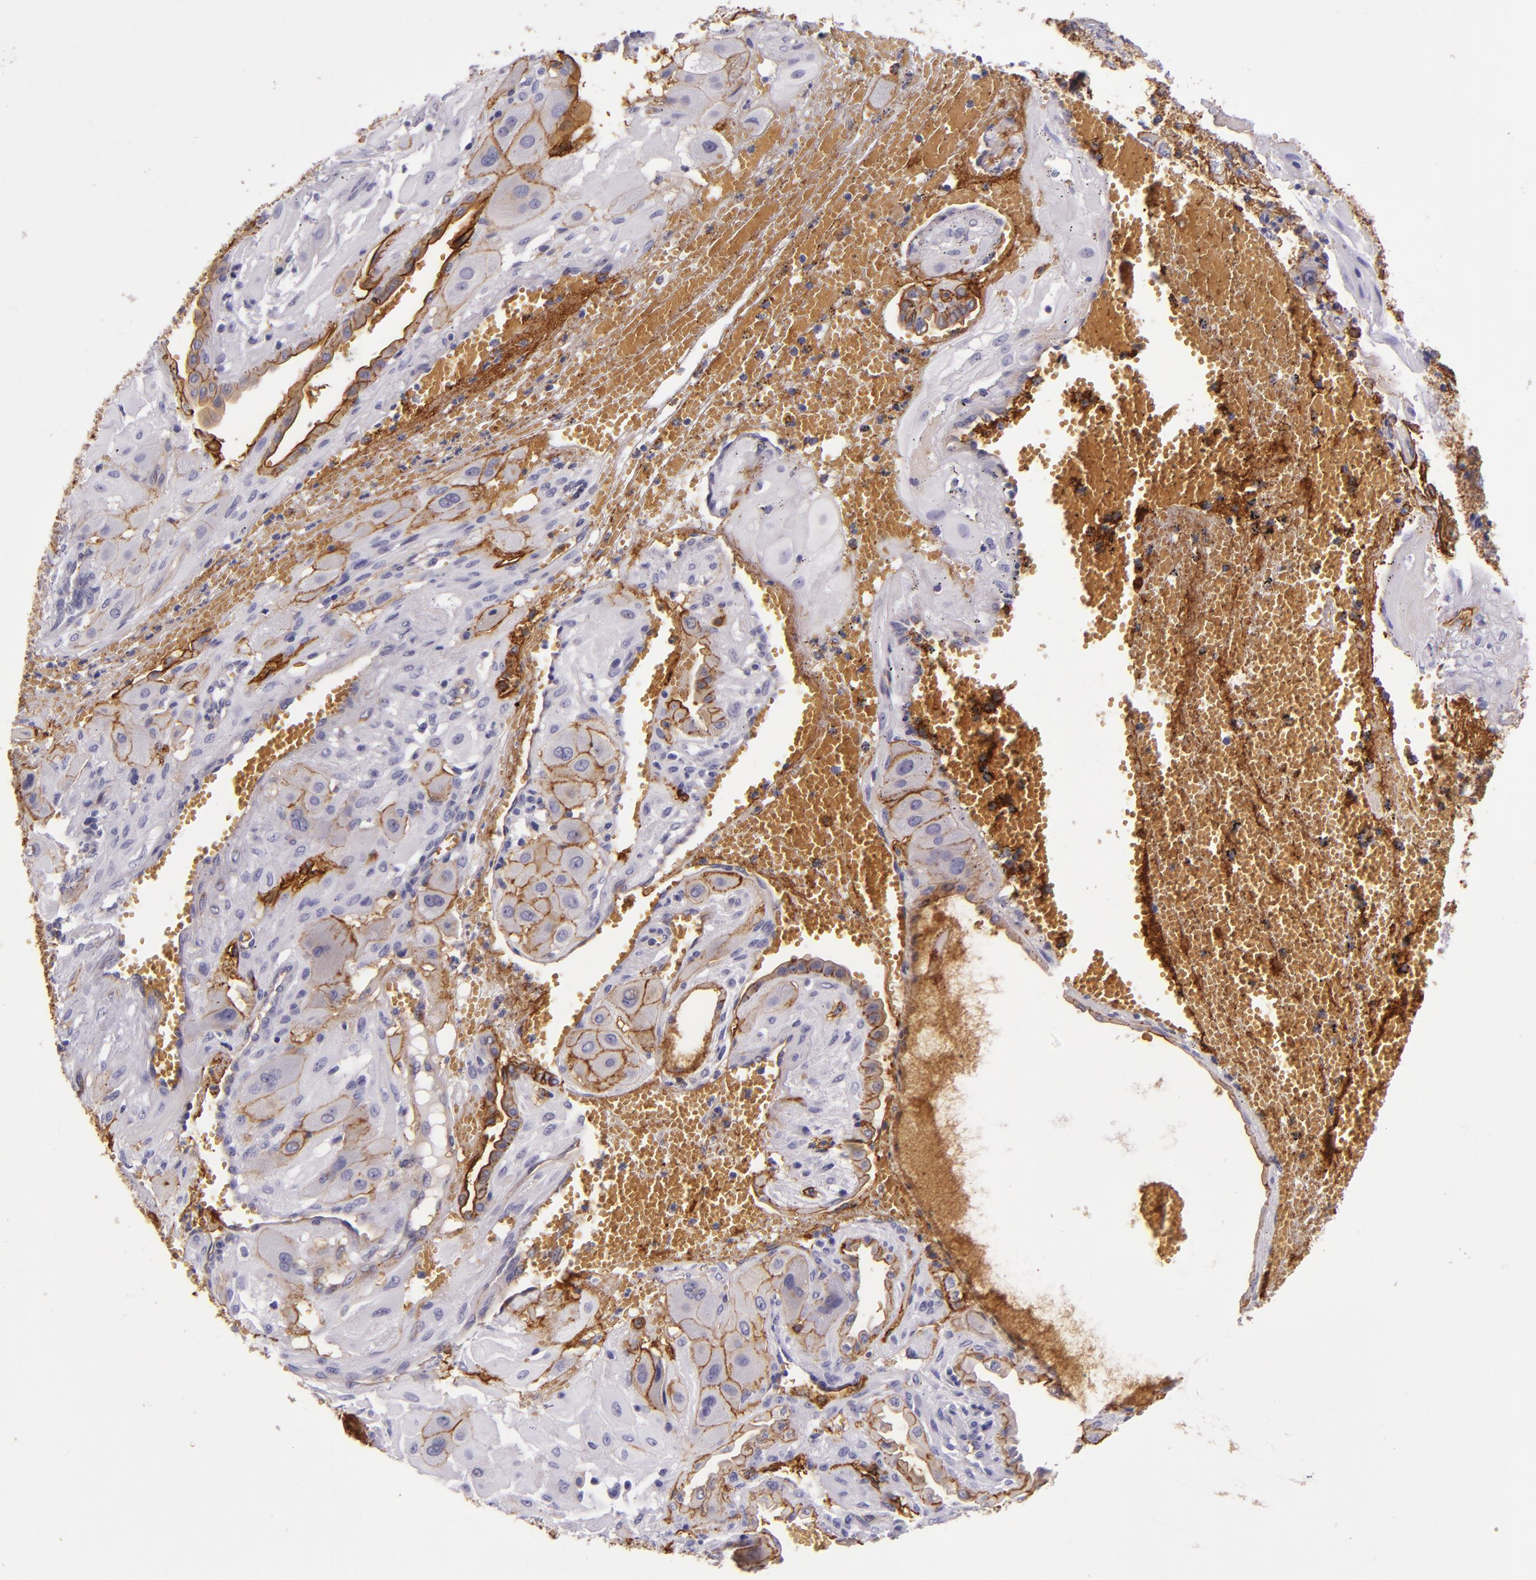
{"staining": {"intensity": "moderate", "quantity": ">75%", "location": "cytoplasmic/membranous"}, "tissue": "cervical cancer", "cell_type": "Tumor cells", "image_type": "cancer", "snomed": [{"axis": "morphology", "description": "Squamous cell carcinoma, NOS"}, {"axis": "topography", "description": "Cervix"}], "caption": "Immunohistochemical staining of cervical cancer (squamous cell carcinoma) exhibits moderate cytoplasmic/membranous protein positivity in about >75% of tumor cells. (DAB (3,3'-diaminobenzidine) IHC, brown staining for protein, blue staining for nuclei).", "gene": "CD9", "patient": {"sex": "female", "age": 34}}